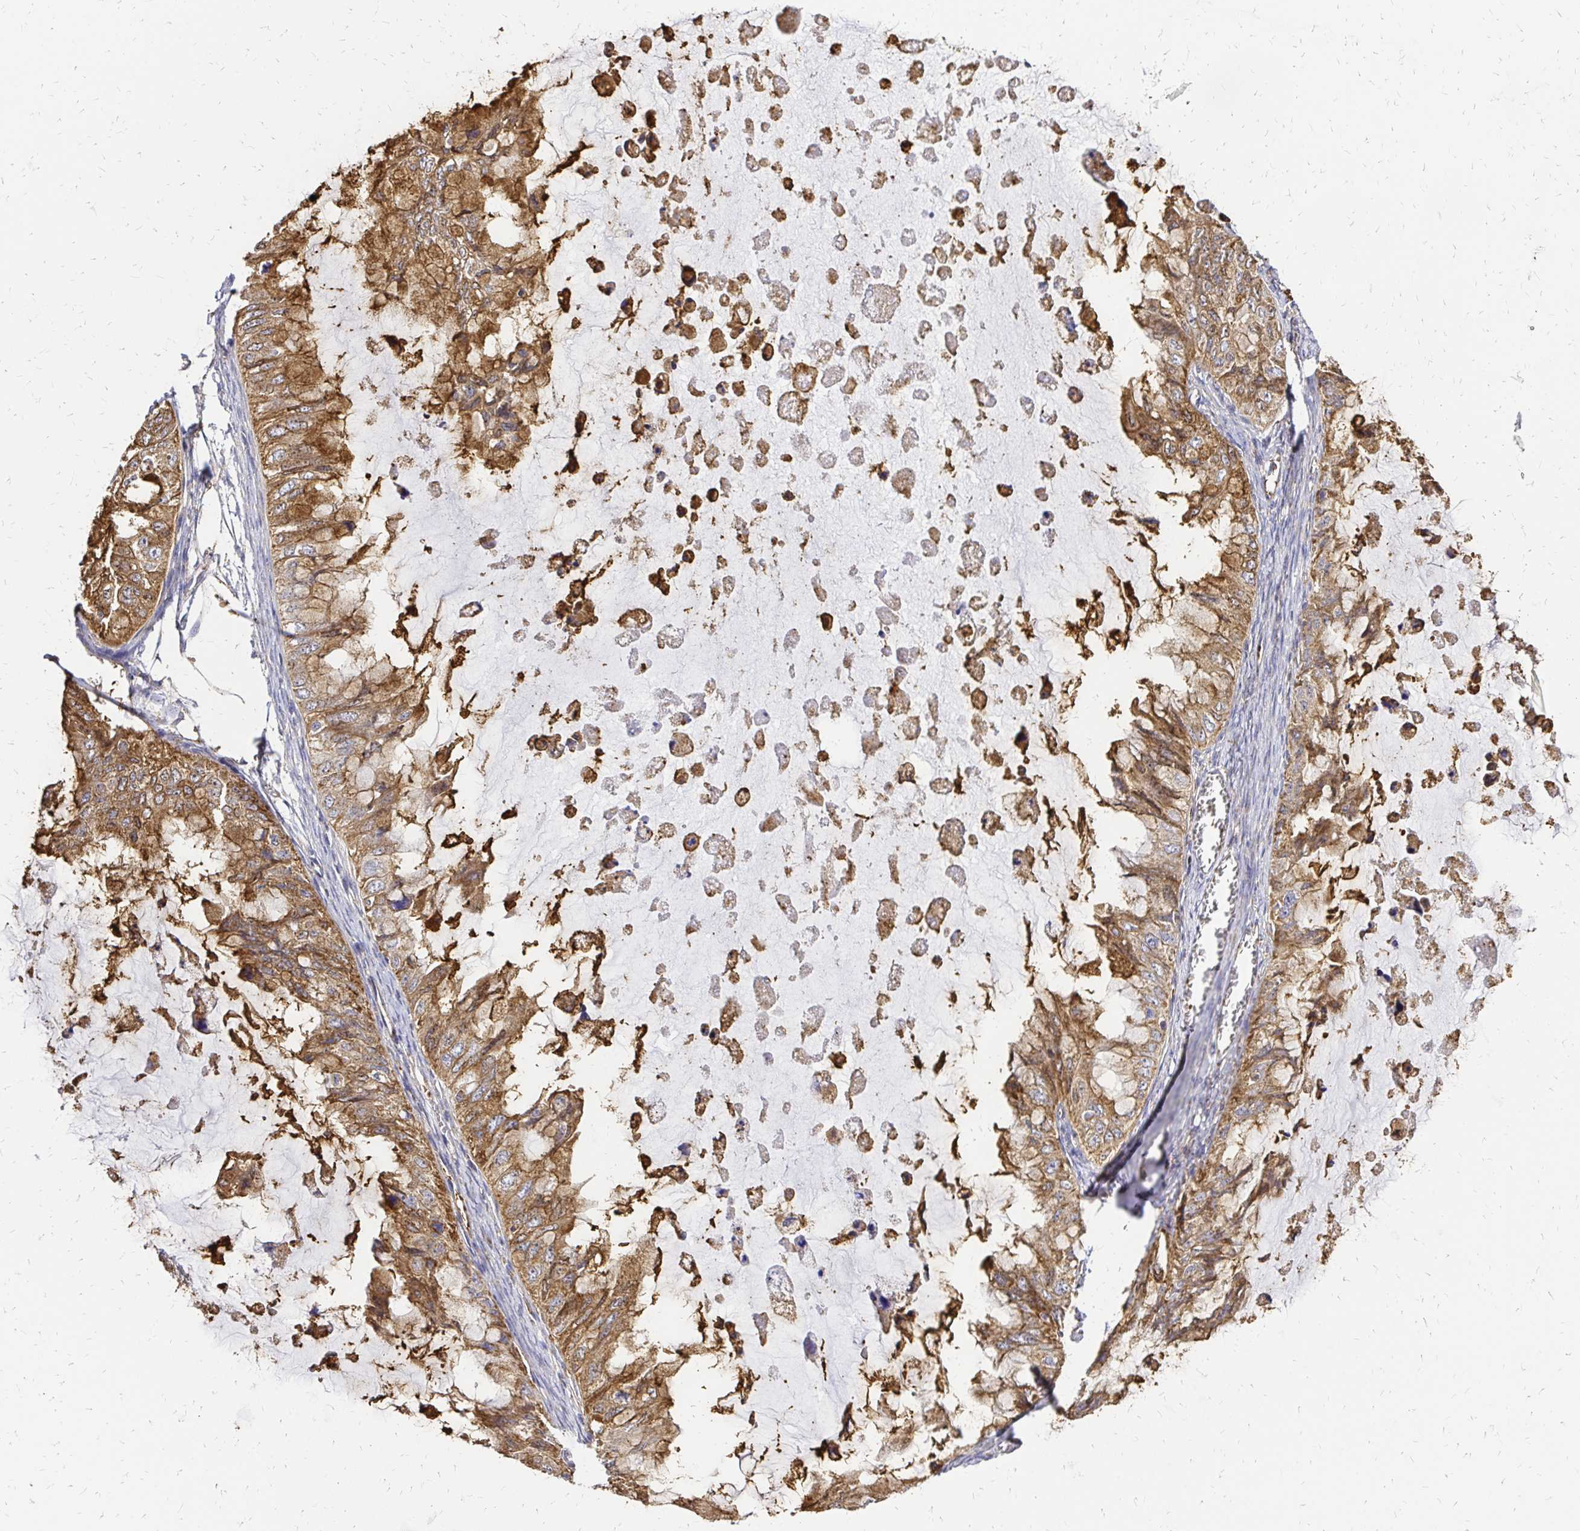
{"staining": {"intensity": "moderate", "quantity": ">75%", "location": "cytoplasmic/membranous"}, "tissue": "ovarian cancer", "cell_type": "Tumor cells", "image_type": "cancer", "snomed": [{"axis": "morphology", "description": "Cystadenocarcinoma, mucinous, NOS"}, {"axis": "topography", "description": "Ovary"}], "caption": "Protein staining of ovarian cancer (mucinous cystadenocarcinoma) tissue displays moderate cytoplasmic/membranous positivity in about >75% of tumor cells. Nuclei are stained in blue.", "gene": "MRPL13", "patient": {"sex": "female", "age": 72}}